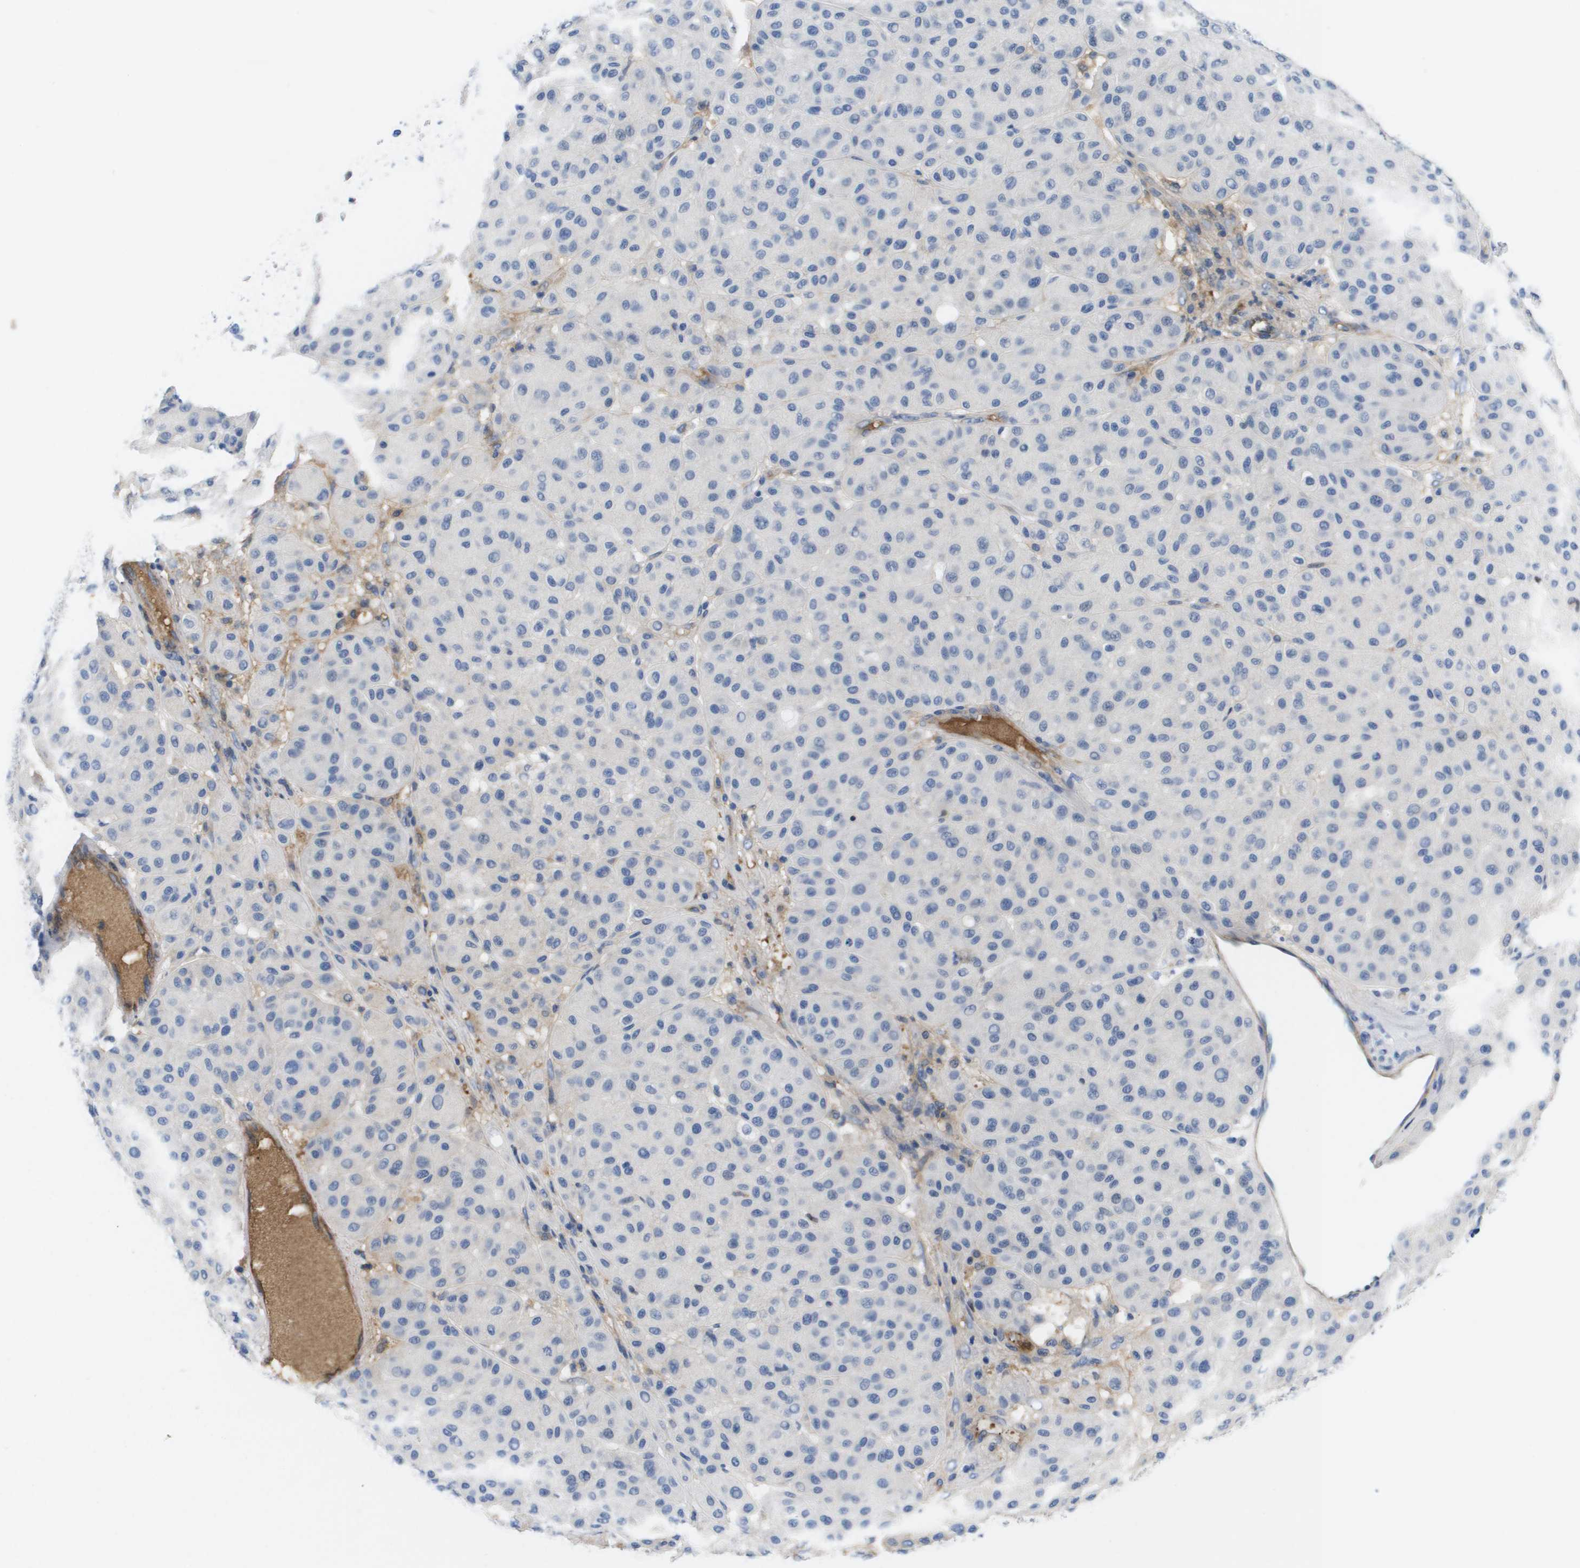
{"staining": {"intensity": "negative", "quantity": "none", "location": "none"}, "tissue": "melanoma", "cell_type": "Tumor cells", "image_type": "cancer", "snomed": [{"axis": "morphology", "description": "Malignant melanoma, NOS"}, {"axis": "topography", "description": "Skin"}], "caption": "Tumor cells are negative for brown protein staining in melanoma.", "gene": "APOA1", "patient": {"sex": "male", "age": 84}}